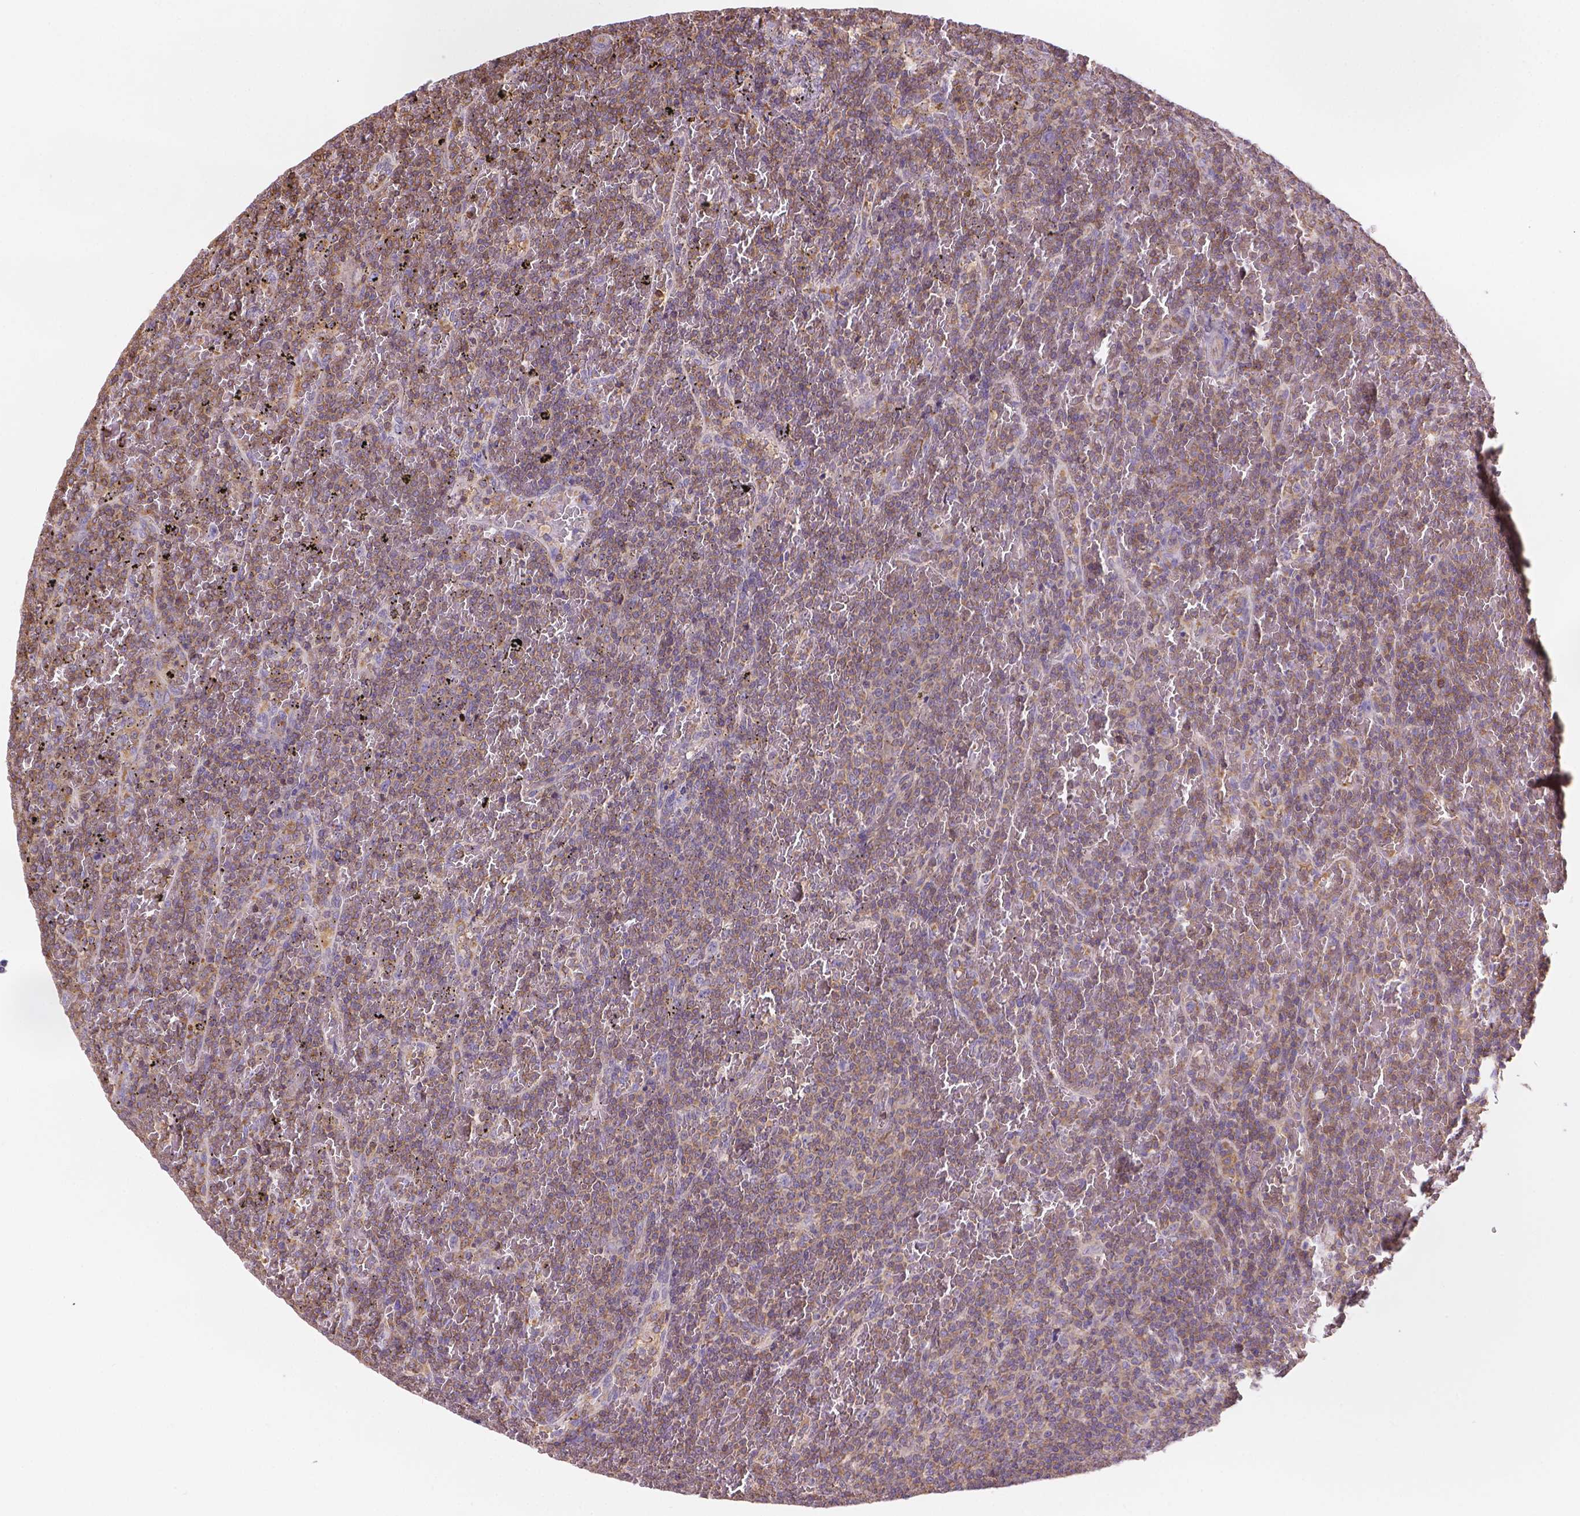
{"staining": {"intensity": "moderate", "quantity": ">75%", "location": "cytoplasmic/membranous"}, "tissue": "lymphoma", "cell_type": "Tumor cells", "image_type": "cancer", "snomed": [{"axis": "morphology", "description": "Malignant lymphoma, non-Hodgkin's type, Low grade"}, {"axis": "topography", "description": "Spleen"}], "caption": "Protein staining by immunohistochemistry (IHC) demonstrates moderate cytoplasmic/membranous expression in approximately >75% of tumor cells in malignant lymphoma, non-Hodgkin's type (low-grade).", "gene": "DMWD", "patient": {"sex": "female", "age": 77}}